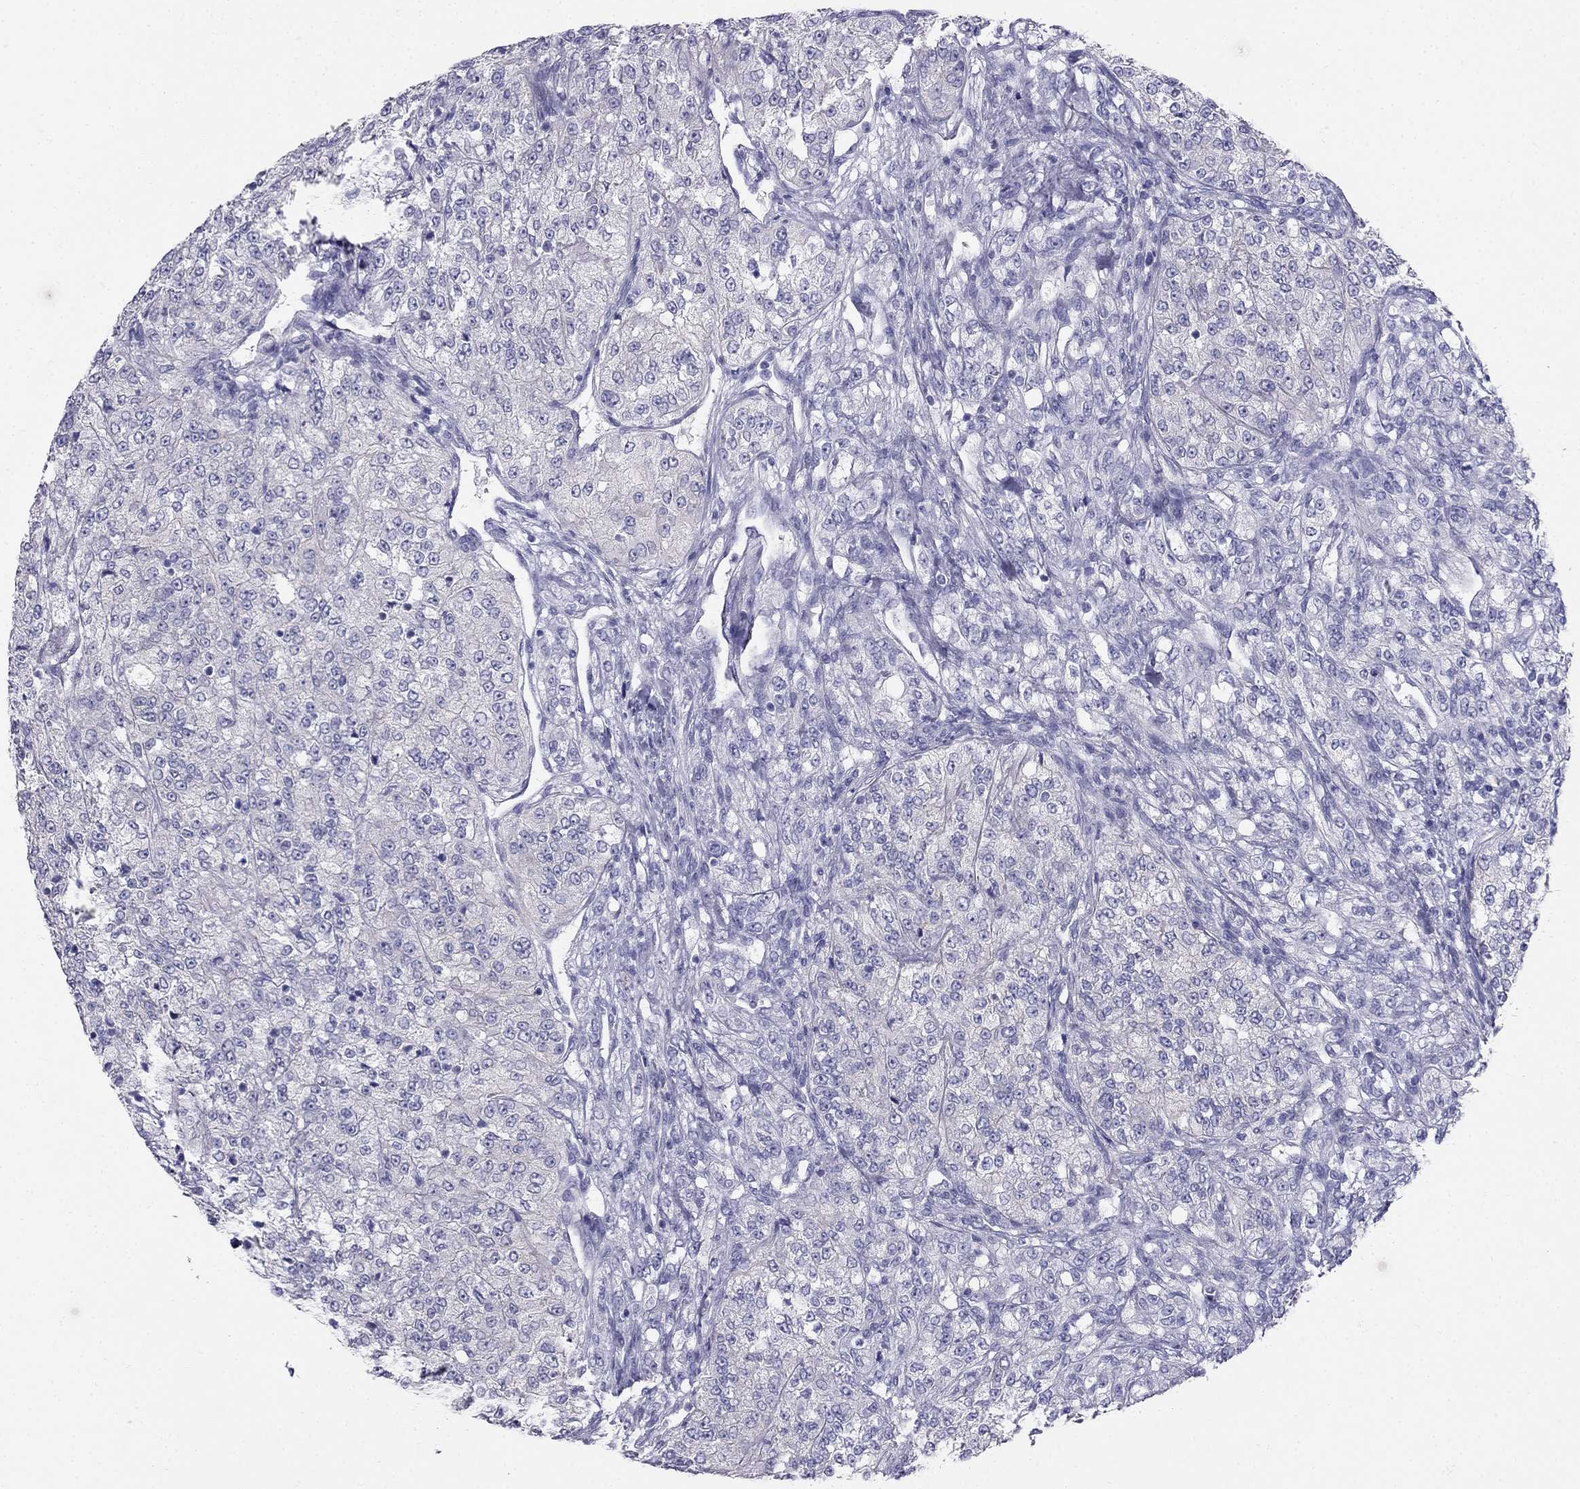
{"staining": {"intensity": "negative", "quantity": "none", "location": "none"}, "tissue": "renal cancer", "cell_type": "Tumor cells", "image_type": "cancer", "snomed": [{"axis": "morphology", "description": "Adenocarcinoma, NOS"}, {"axis": "topography", "description": "Kidney"}], "caption": "Immunohistochemistry (IHC) micrograph of neoplastic tissue: renal cancer (adenocarcinoma) stained with DAB exhibits no significant protein expression in tumor cells. (Stains: DAB (3,3'-diaminobenzidine) IHC with hematoxylin counter stain, Microscopy: brightfield microscopy at high magnification).", "gene": "RFLNA", "patient": {"sex": "female", "age": 63}}